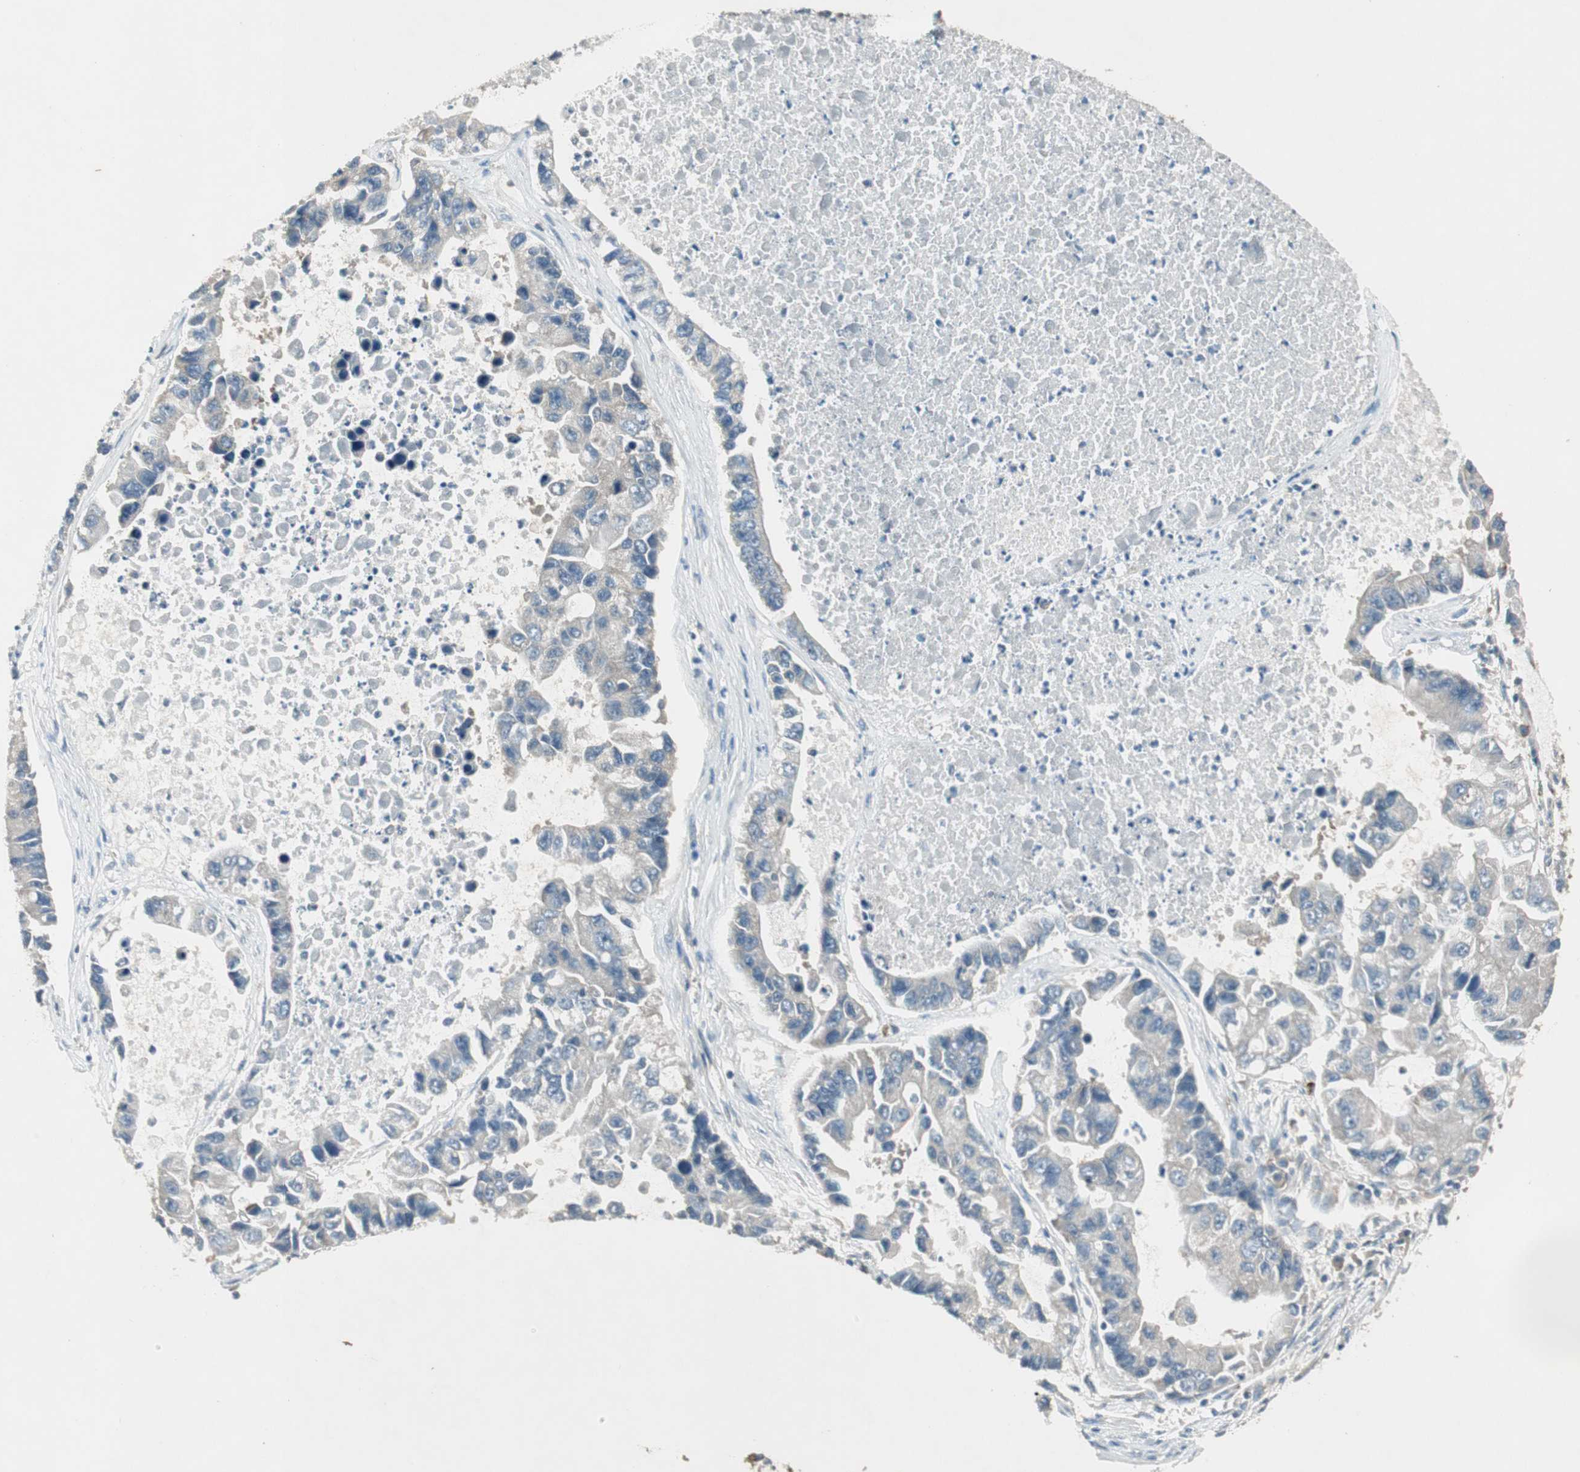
{"staining": {"intensity": "negative", "quantity": "none", "location": "none"}, "tissue": "lung cancer", "cell_type": "Tumor cells", "image_type": "cancer", "snomed": [{"axis": "morphology", "description": "Adenocarcinoma, NOS"}, {"axis": "topography", "description": "Lung"}], "caption": "Human adenocarcinoma (lung) stained for a protein using immunohistochemistry reveals no positivity in tumor cells.", "gene": "CC2D1A", "patient": {"sex": "female", "age": 51}}